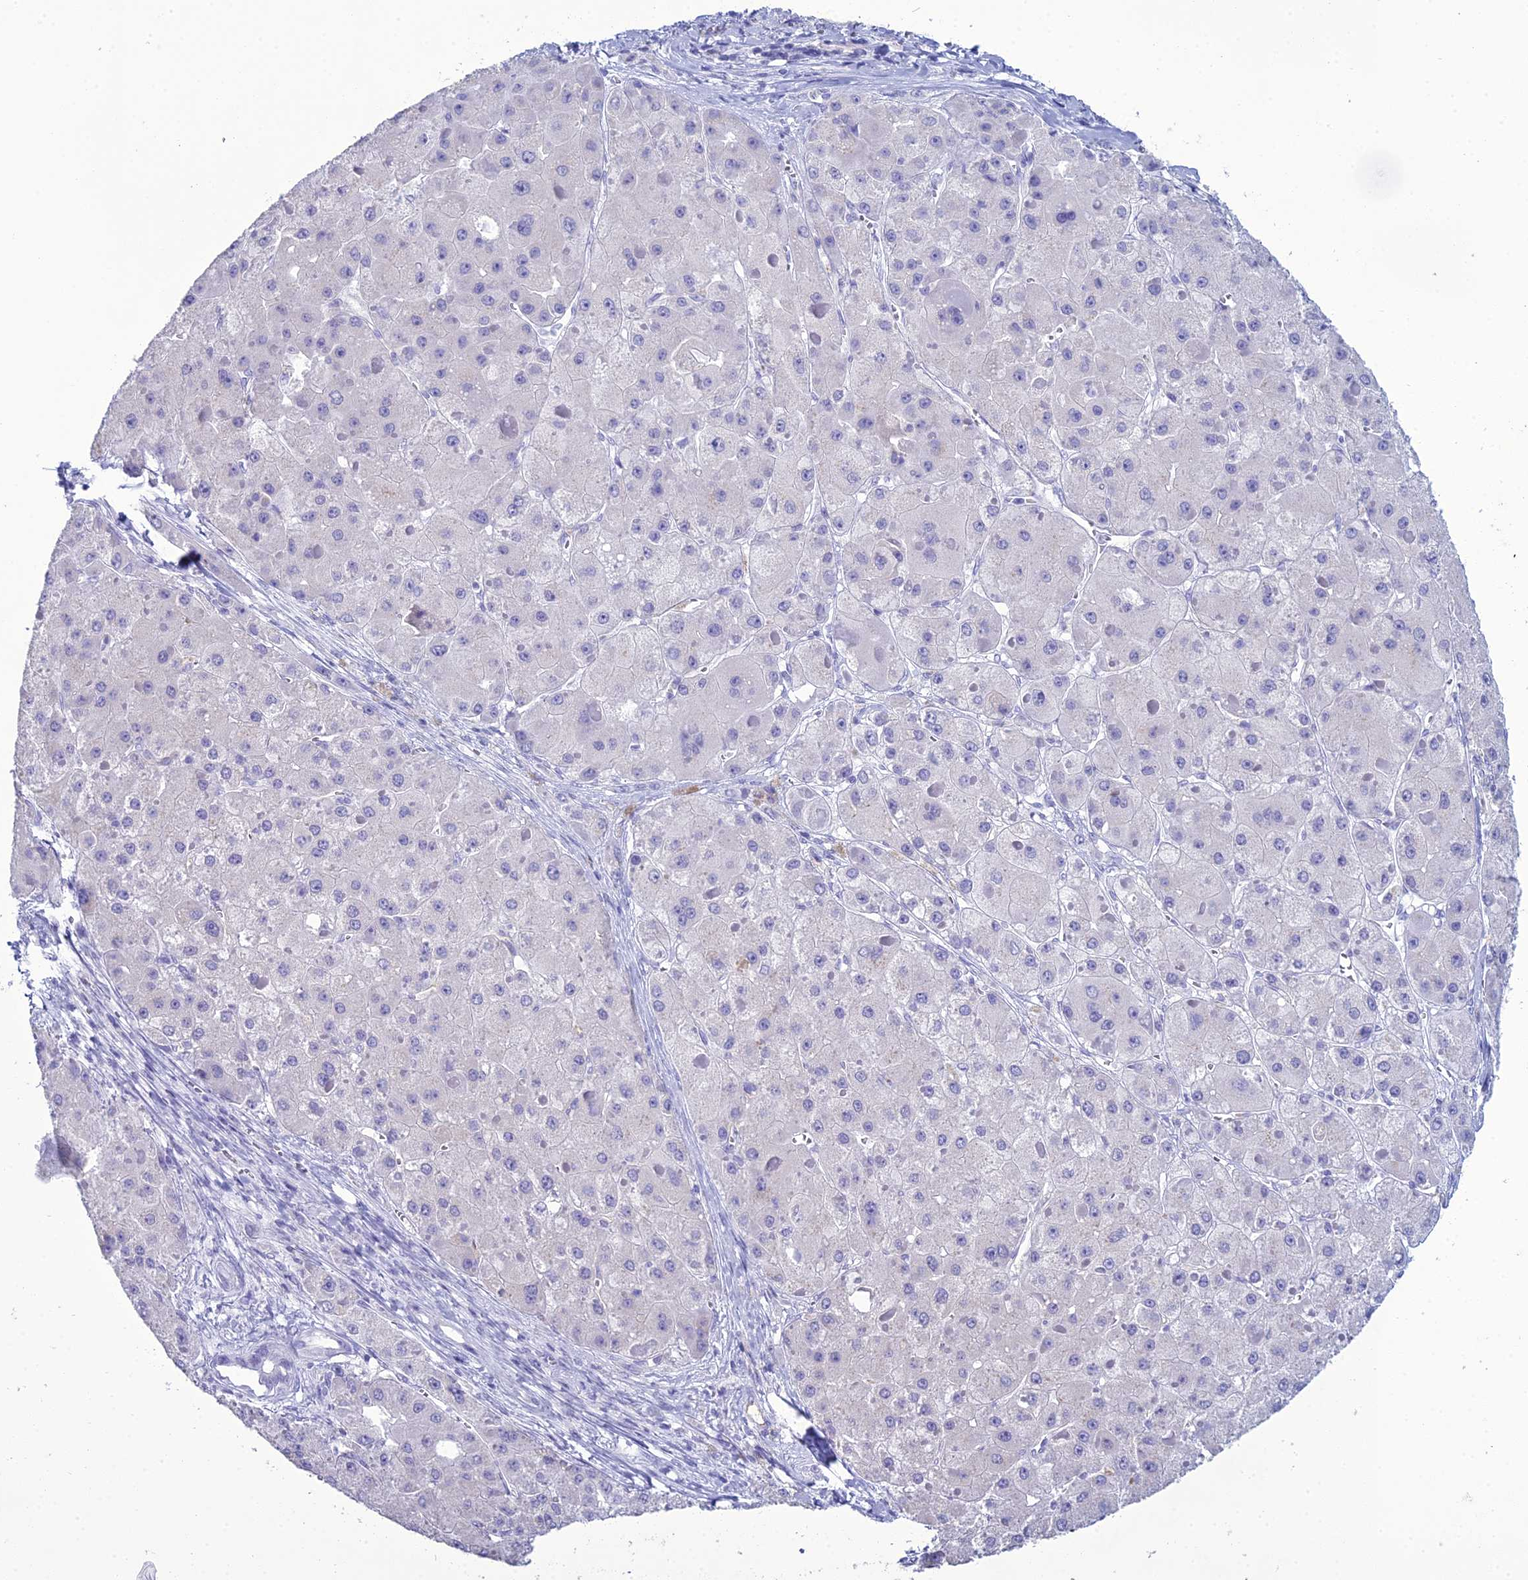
{"staining": {"intensity": "negative", "quantity": "none", "location": "none"}, "tissue": "liver cancer", "cell_type": "Tumor cells", "image_type": "cancer", "snomed": [{"axis": "morphology", "description": "Carcinoma, Hepatocellular, NOS"}, {"axis": "topography", "description": "Liver"}], "caption": "Immunohistochemistry image of neoplastic tissue: human liver hepatocellular carcinoma stained with DAB (3,3'-diaminobenzidine) exhibits no significant protein staining in tumor cells.", "gene": "ACE", "patient": {"sex": "female", "age": 73}}